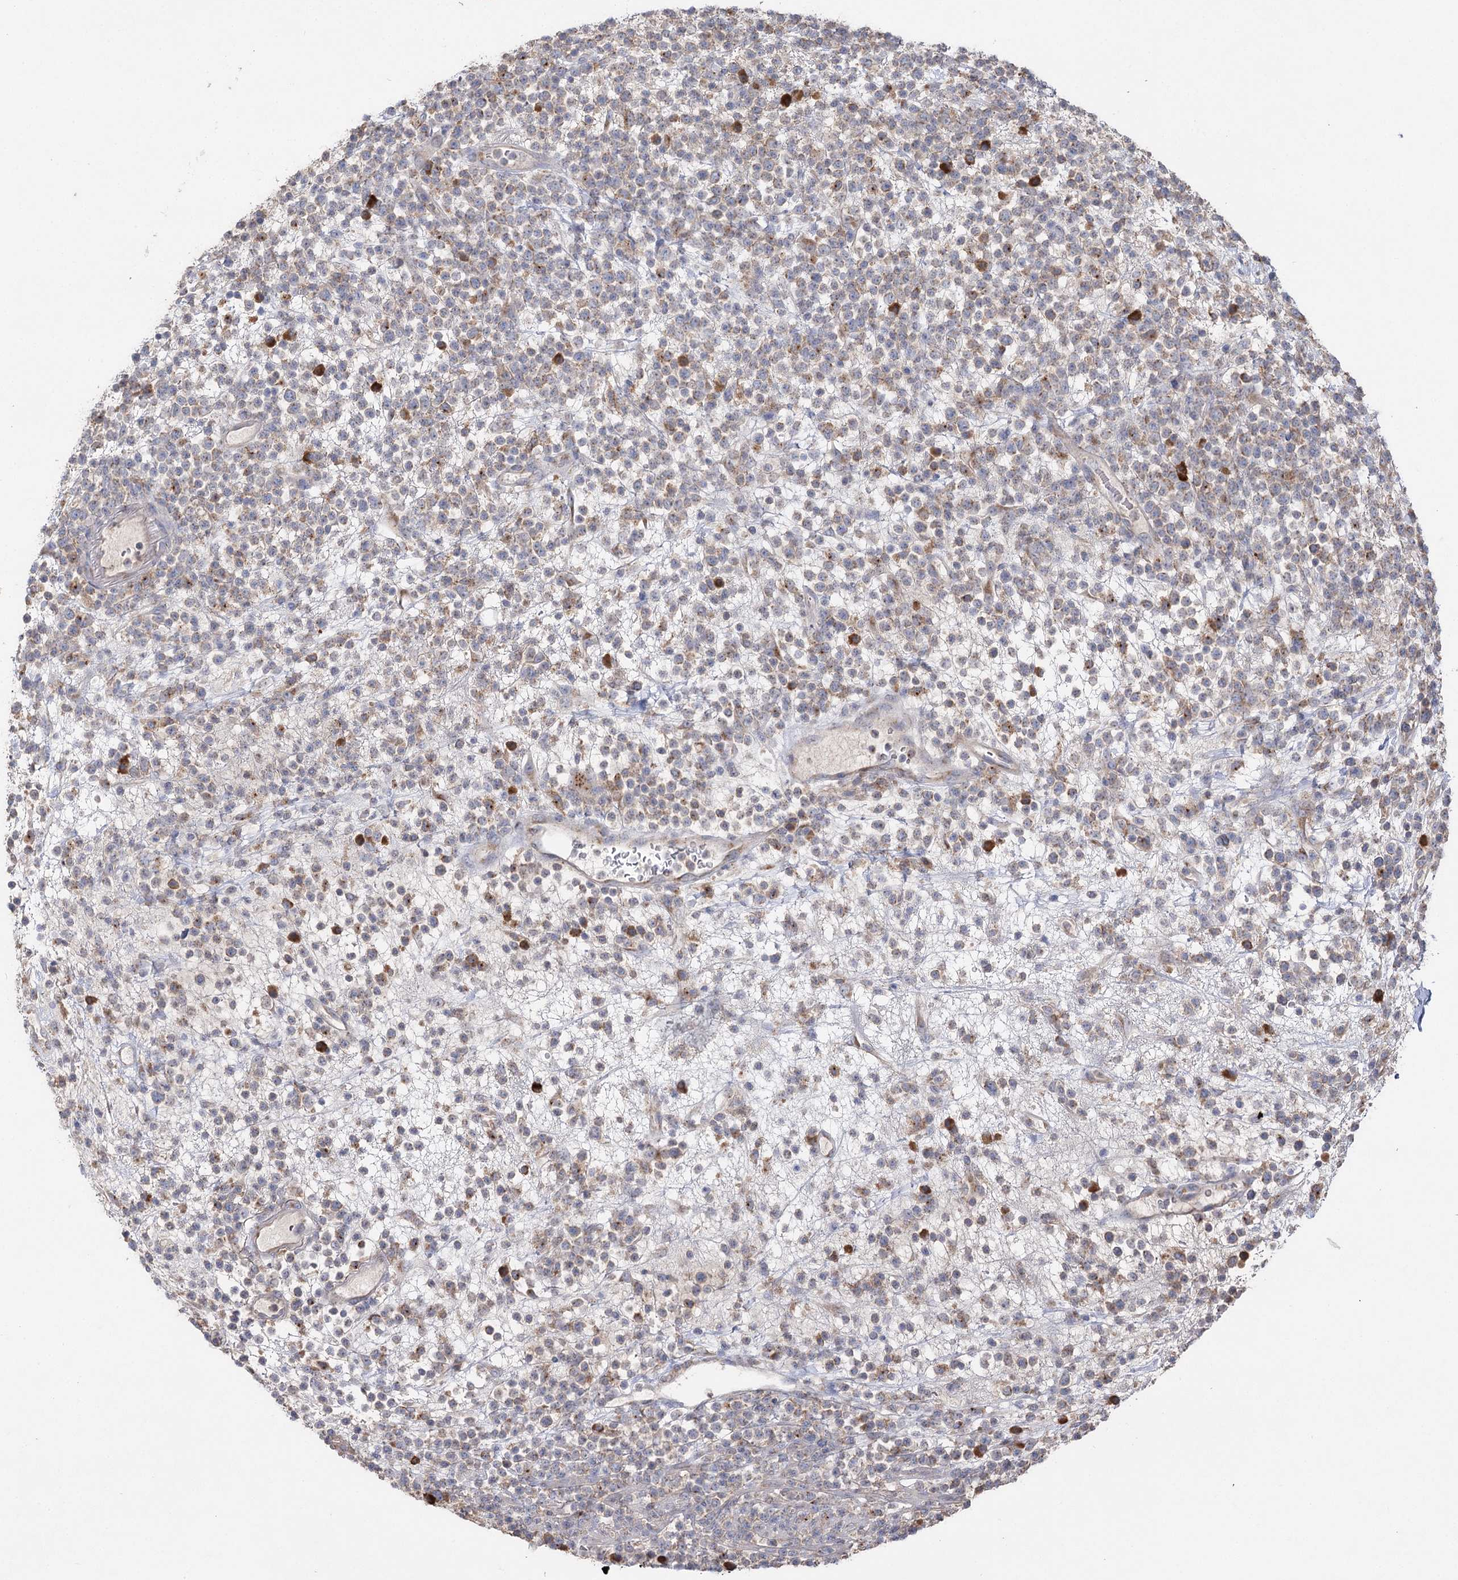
{"staining": {"intensity": "weak", "quantity": "25%-75%", "location": "cytoplasmic/membranous"}, "tissue": "lymphoma", "cell_type": "Tumor cells", "image_type": "cancer", "snomed": [{"axis": "morphology", "description": "Malignant lymphoma, non-Hodgkin's type, High grade"}, {"axis": "topography", "description": "Colon"}], "caption": "Immunohistochemistry (IHC) of human high-grade malignant lymphoma, non-Hodgkin's type exhibits low levels of weak cytoplasmic/membranous expression in approximately 25%-75% of tumor cells.", "gene": "IL1RAP", "patient": {"sex": "female", "age": 53}}